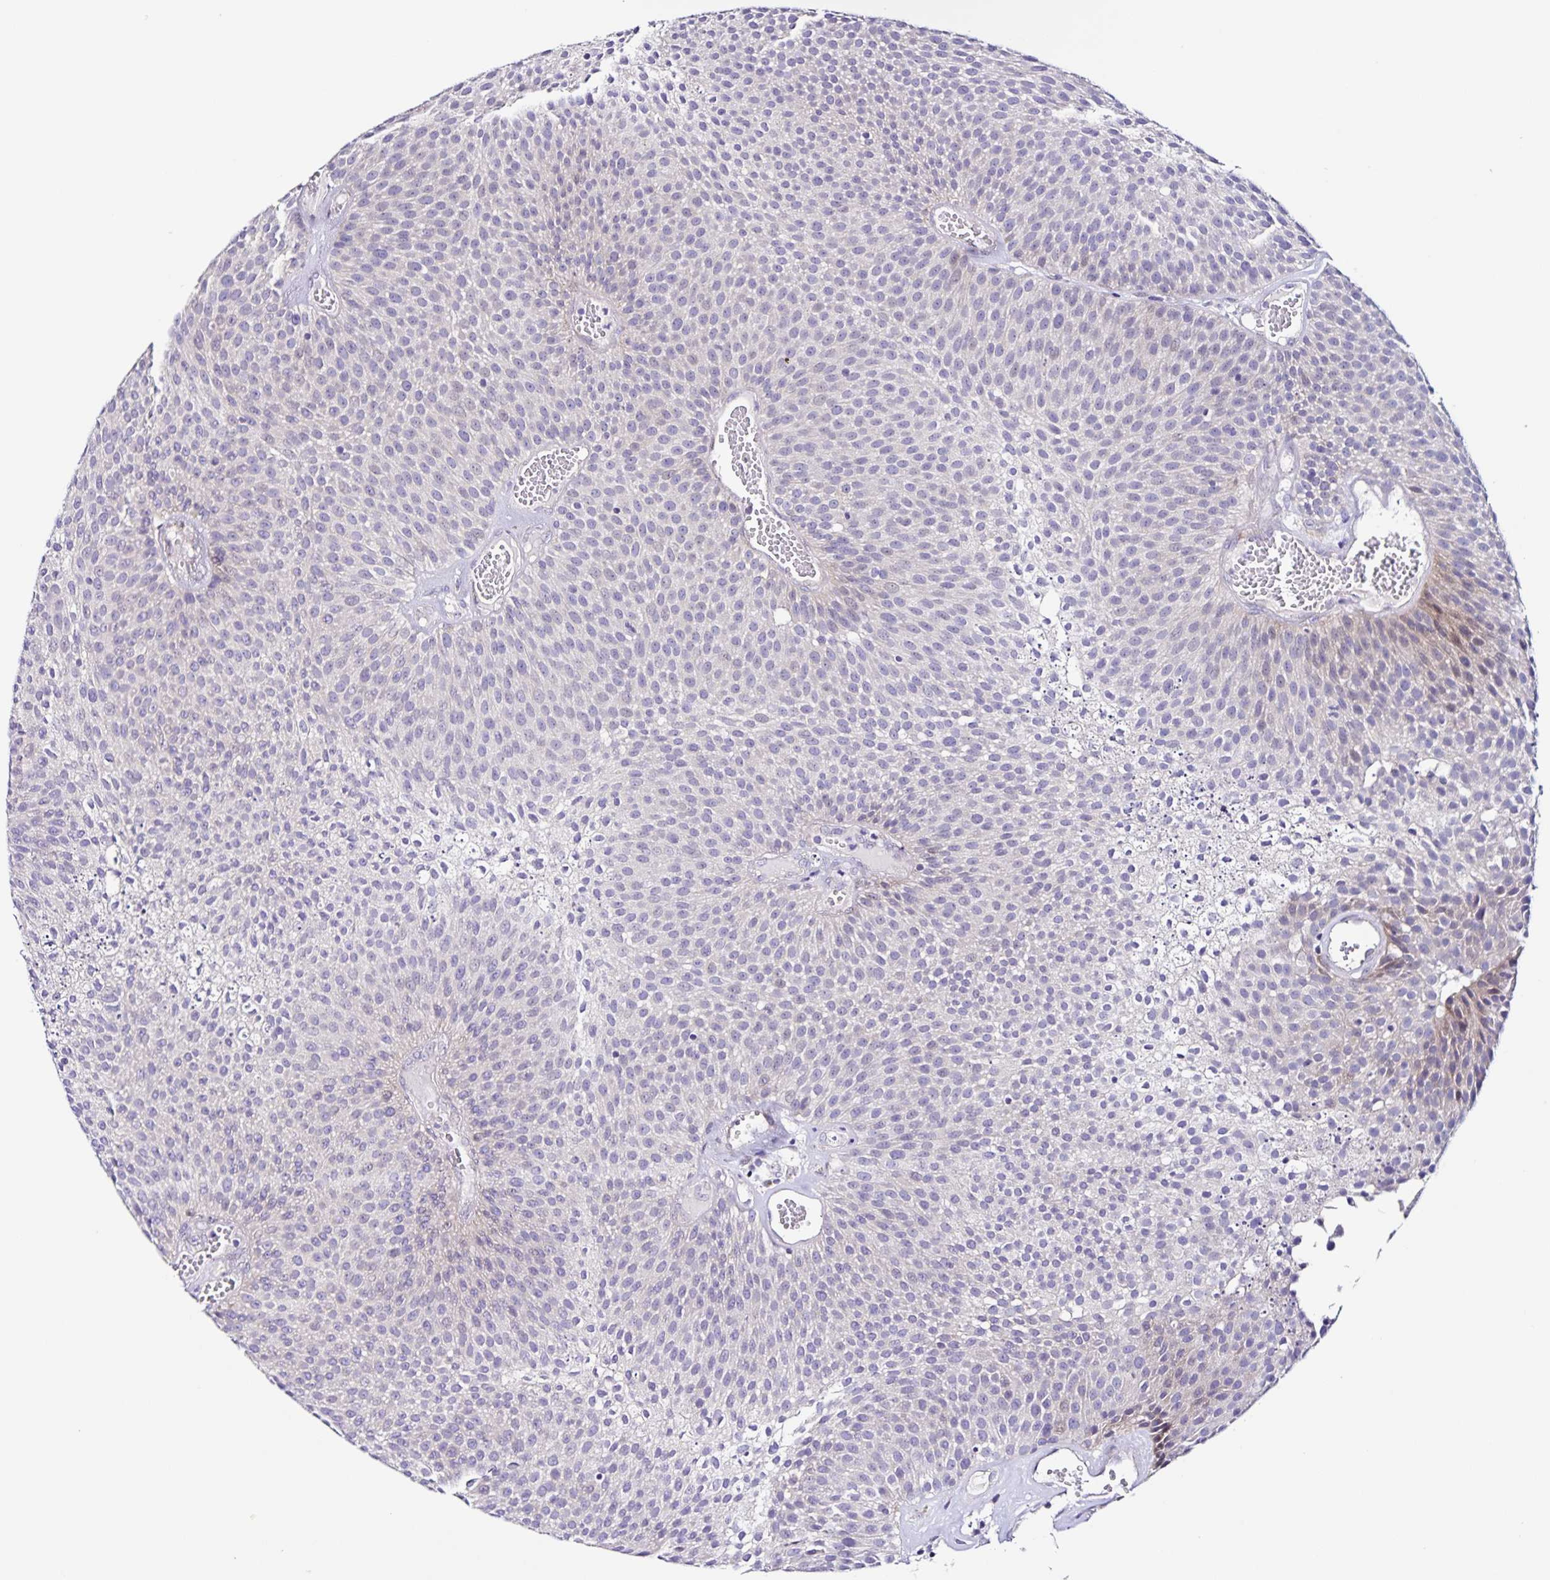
{"staining": {"intensity": "negative", "quantity": "none", "location": "none"}, "tissue": "urothelial cancer", "cell_type": "Tumor cells", "image_type": "cancer", "snomed": [{"axis": "morphology", "description": "Urothelial carcinoma, Low grade"}, {"axis": "topography", "description": "Urinary bladder"}], "caption": "The histopathology image exhibits no significant positivity in tumor cells of low-grade urothelial carcinoma. Nuclei are stained in blue.", "gene": "RNFT2", "patient": {"sex": "female", "age": 79}}